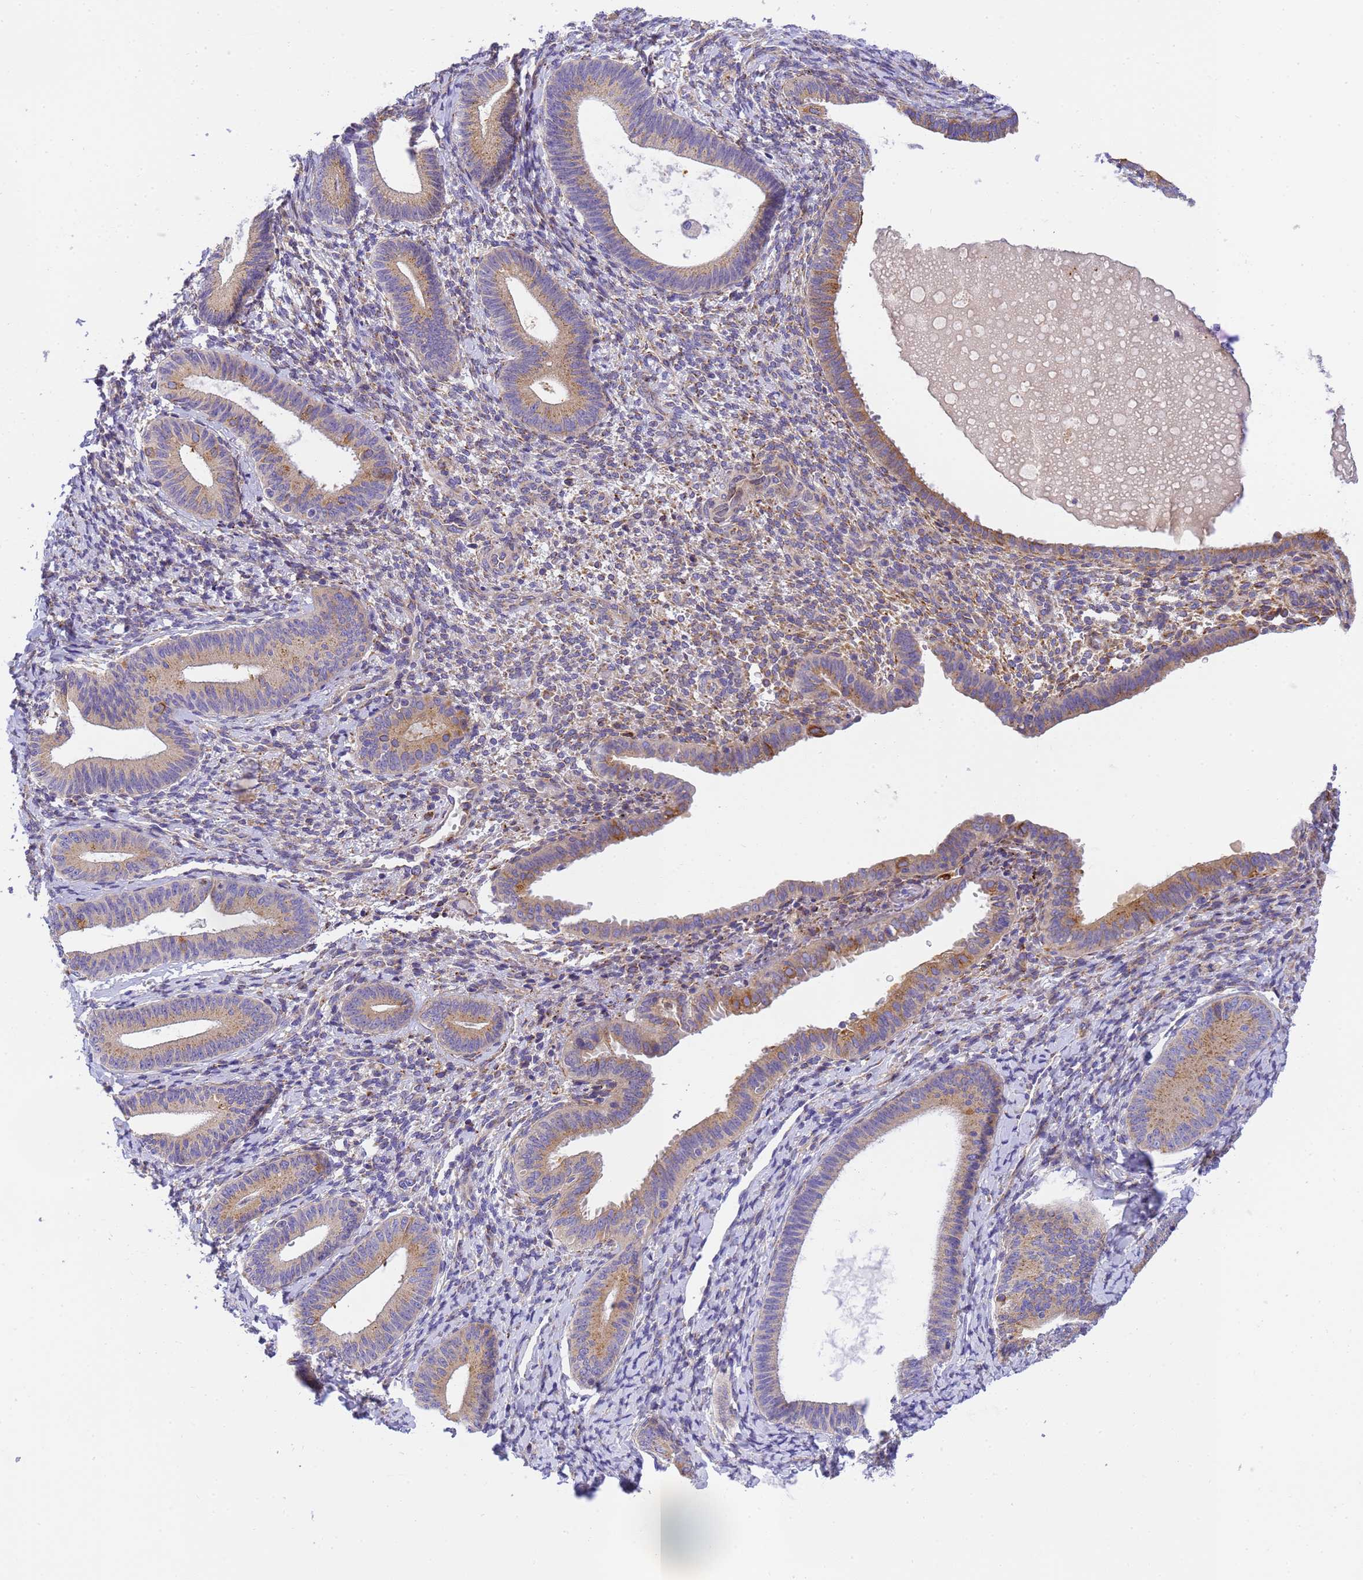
{"staining": {"intensity": "moderate", "quantity": "<25%", "location": "cytoplasmic/membranous"}, "tissue": "endometrium", "cell_type": "Cells in endometrial stroma", "image_type": "normal", "snomed": [{"axis": "morphology", "description": "Normal tissue, NOS"}, {"axis": "topography", "description": "Endometrium"}], "caption": "Immunohistochemistry histopathology image of unremarkable endometrium: human endometrium stained using IHC shows low levels of moderate protein expression localized specifically in the cytoplasmic/membranous of cells in endometrial stroma, appearing as a cytoplasmic/membranous brown color.", "gene": "RHBDD3", "patient": {"sex": "female", "age": 65}}